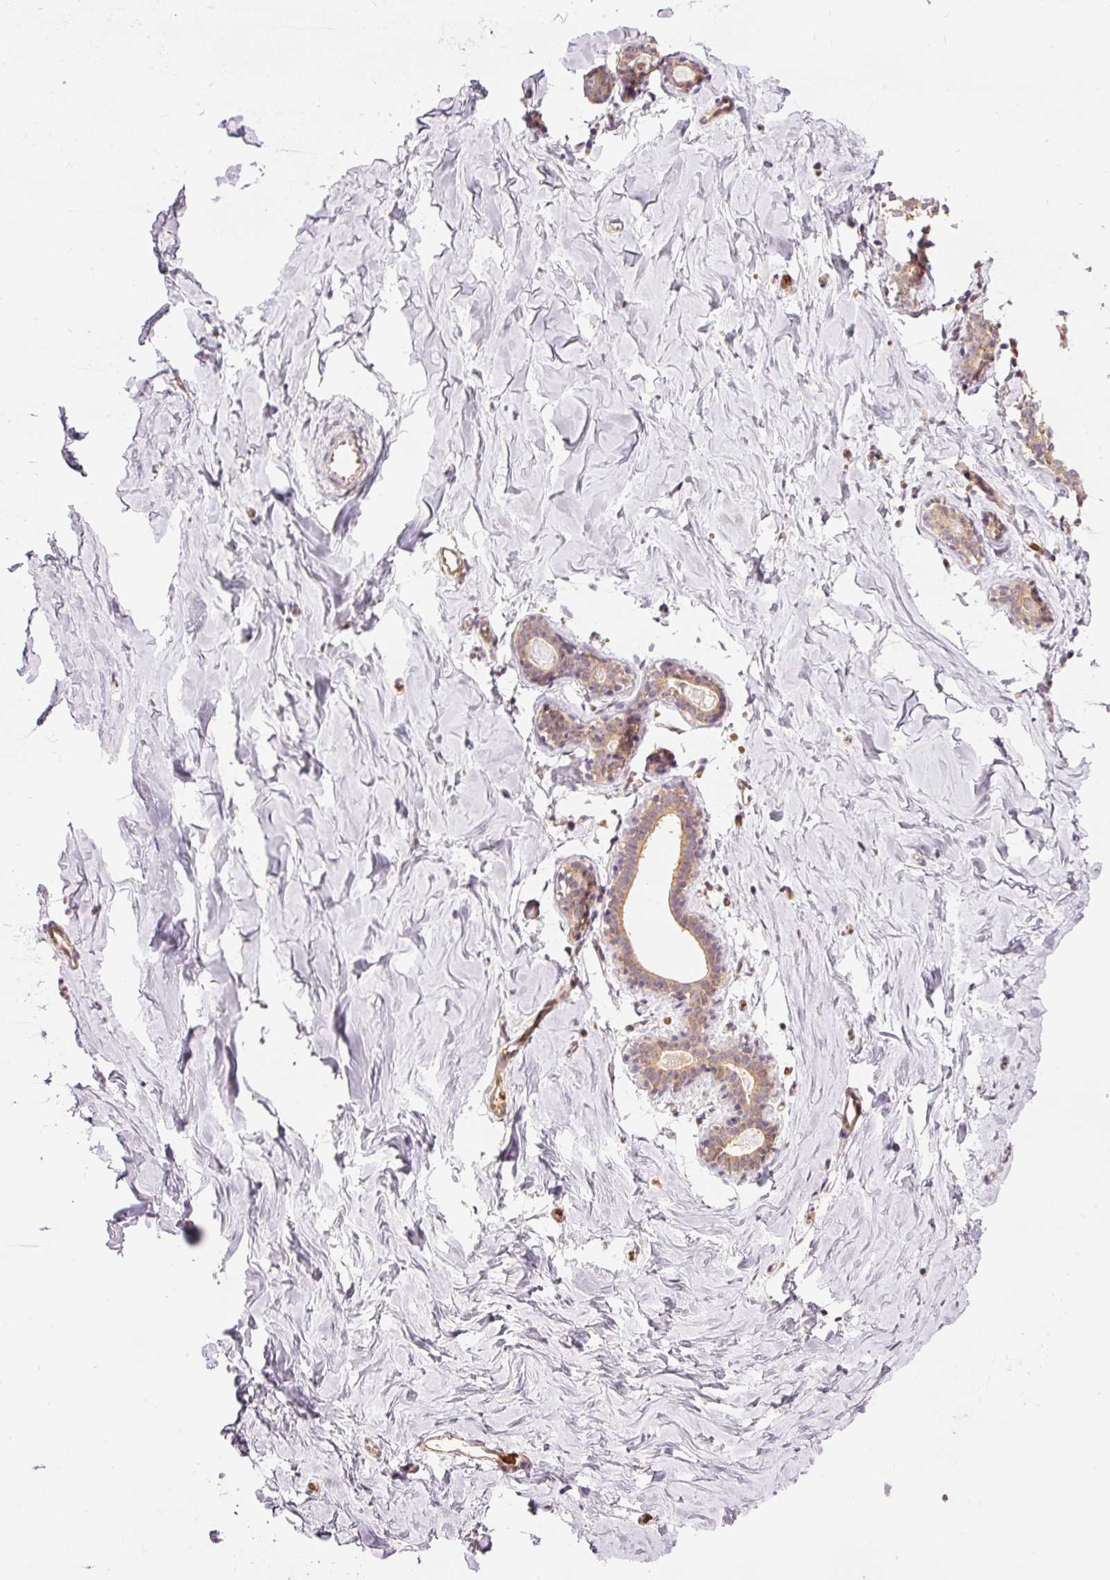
{"staining": {"intensity": "negative", "quantity": "none", "location": "none"}, "tissue": "breast", "cell_type": "Adipocytes", "image_type": "normal", "snomed": [{"axis": "morphology", "description": "Normal tissue, NOS"}, {"axis": "topography", "description": "Breast"}], "caption": "IHC histopathology image of normal breast: human breast stained with DAB (3,3'-diaminobenzidine) reveals no significant protein expression in adipocytes. (DAB (3,3'-diaminobenzidine) IHC, high magnification).", "gene": "ADCY4", "patient": {"sex": "female", "age": 23}}